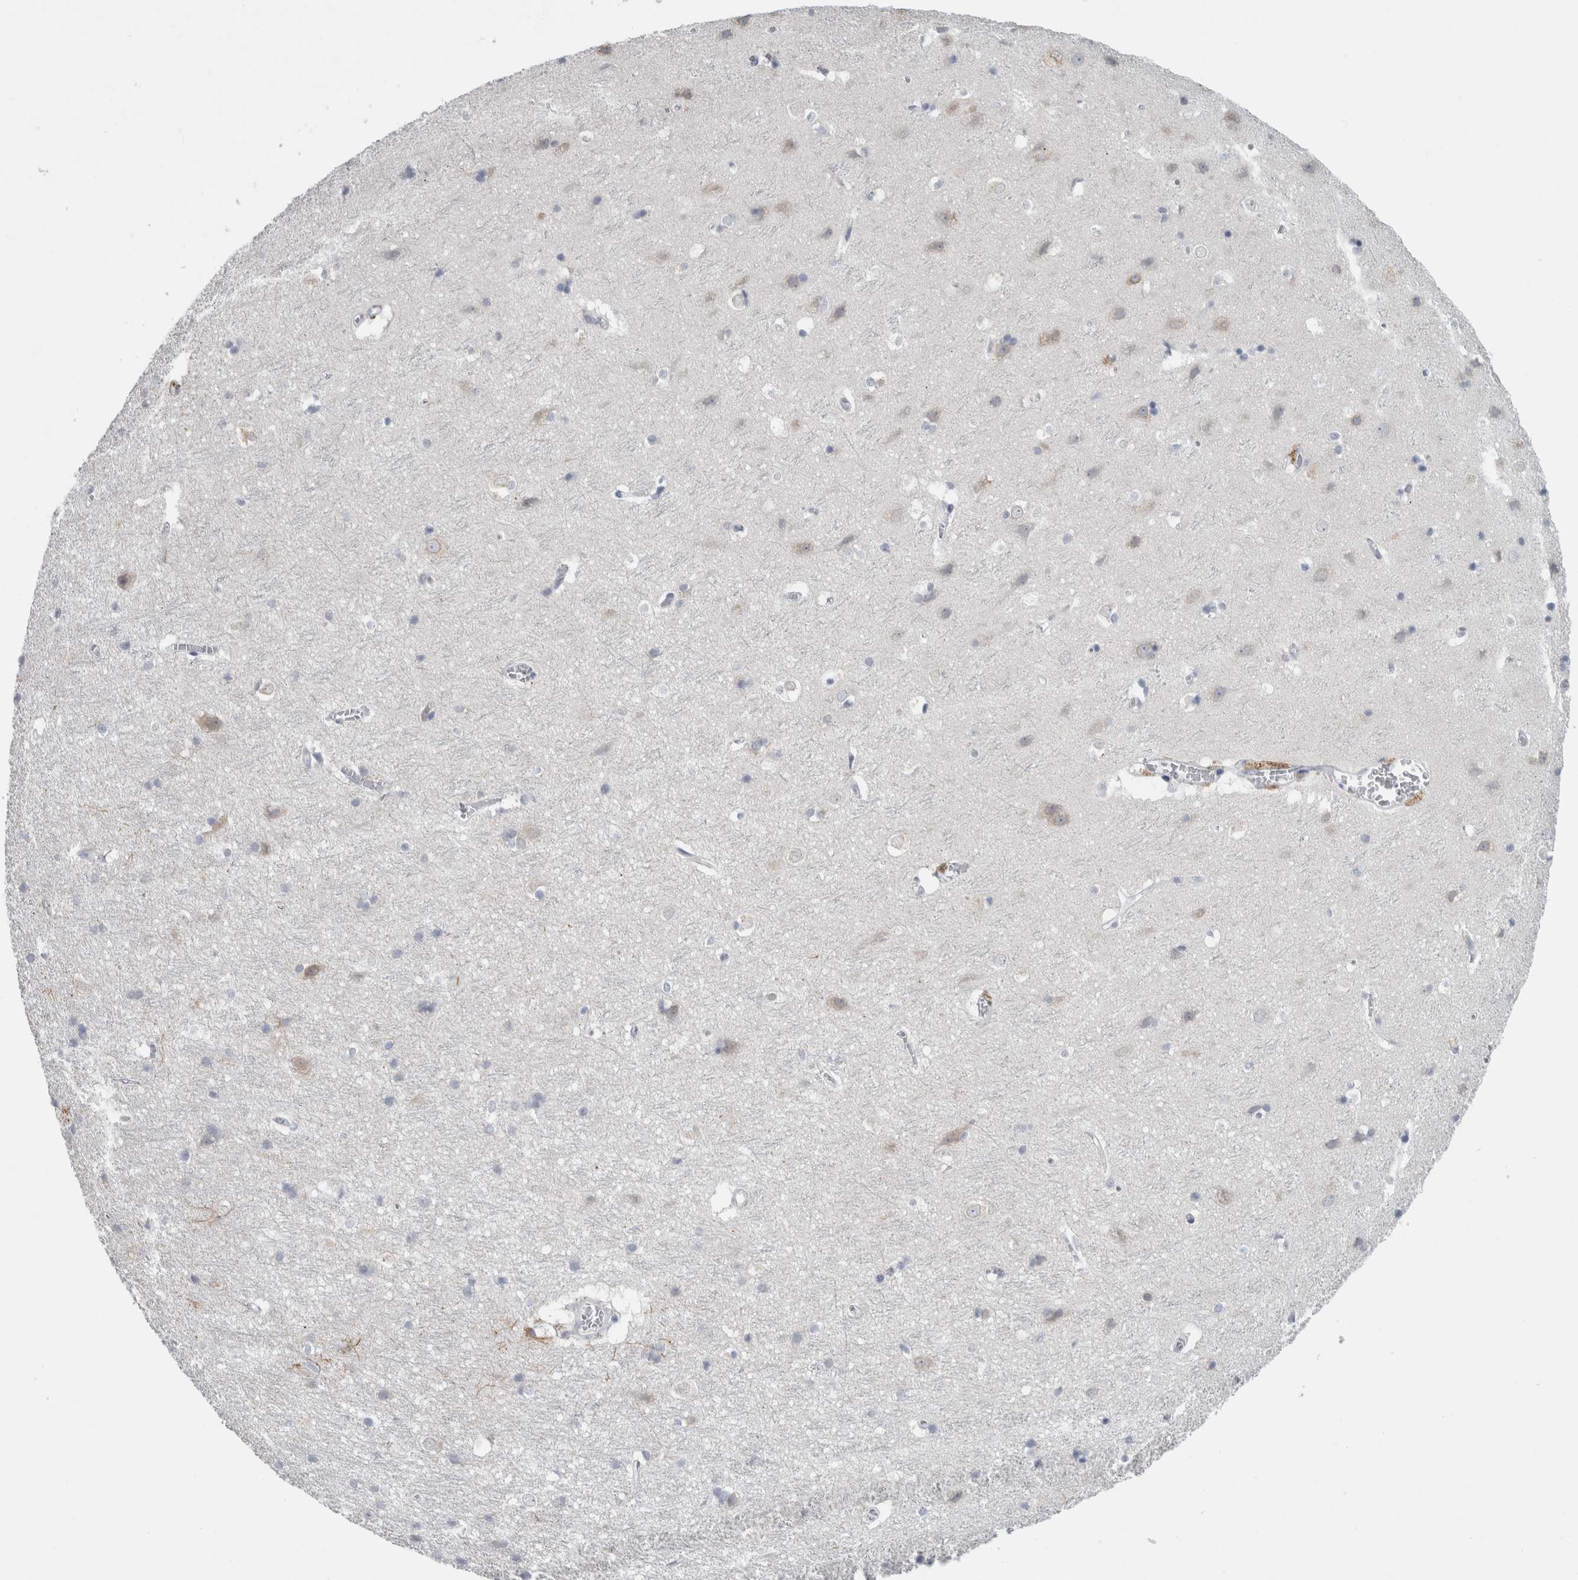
{"staining": {"intensity": "negative", "quantity": "none", "location": "none"}, "tissue": "cerebral cortex", "cell_type": "Endothelial cells", "image_type": "normal", "snomed": [{"axis": "morphology", "description": "Normal tissue, NOS"}, {"axis": "topography", "description": "Cerebral cortex"}], "caption": "IHC of unremarkable cerebral cortex shows no positivity in endothelial cells.", "gene": "ADAM2", "patient": {"sex": "male", "age": 54}}